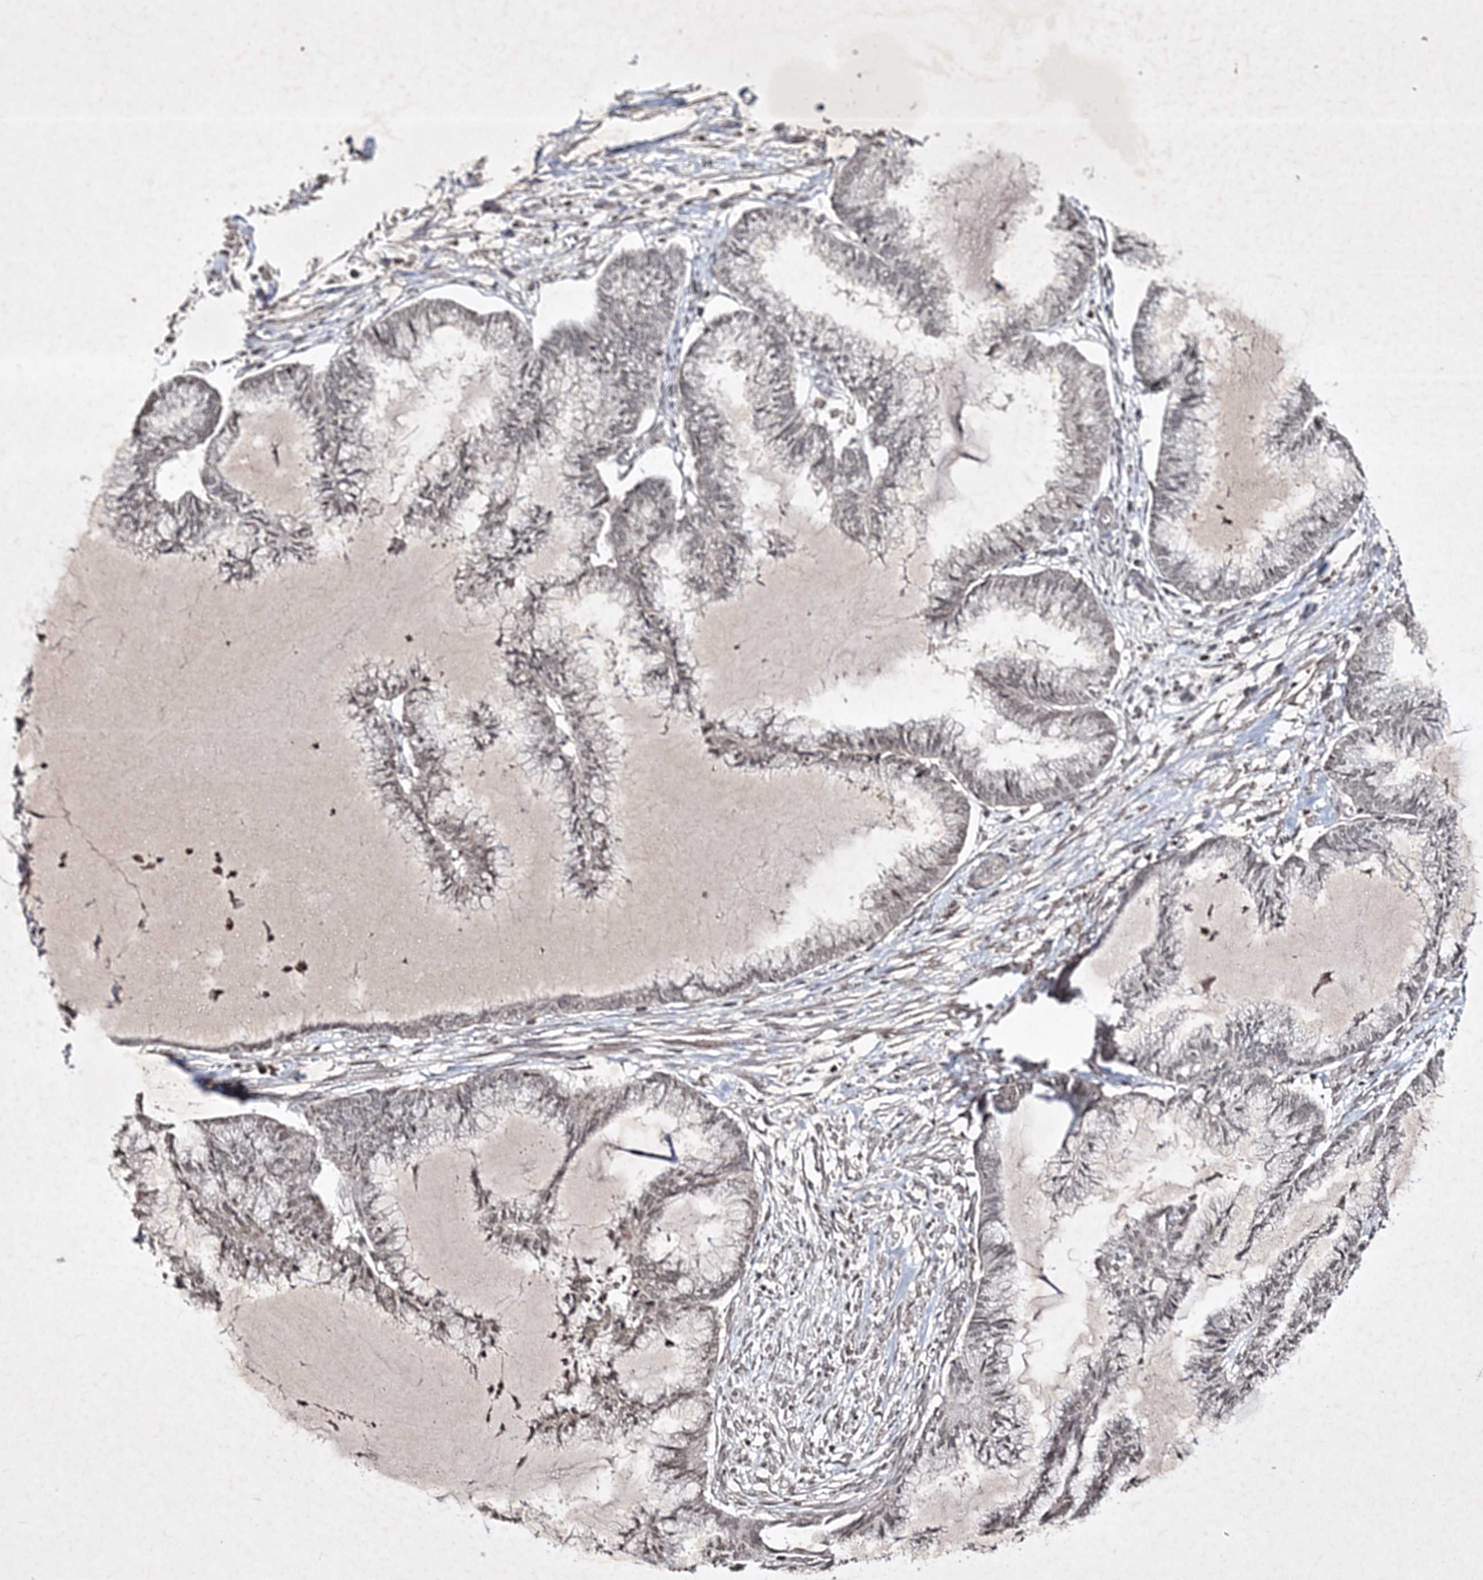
{"staining": {"intensity": "weak", "quantity": ">75%", "location": "nuclear"}, "tissue": "endometrial cancer", "cell_type": "Tumor cells", "image_type": "cancer", "snomed": [{"axis": "morphology", "description": "Adenocarcinoma, NOS"}, {"axis": "topography", "description": "Endometrium"}], "caption": "Immunohistochemical staining of endometrial cancer displays low levels of weak nuclear staining in approximately >75% of tumor cells.", "gene": "SOWAHB", "patient": {"sex": "female", "age": 86}}